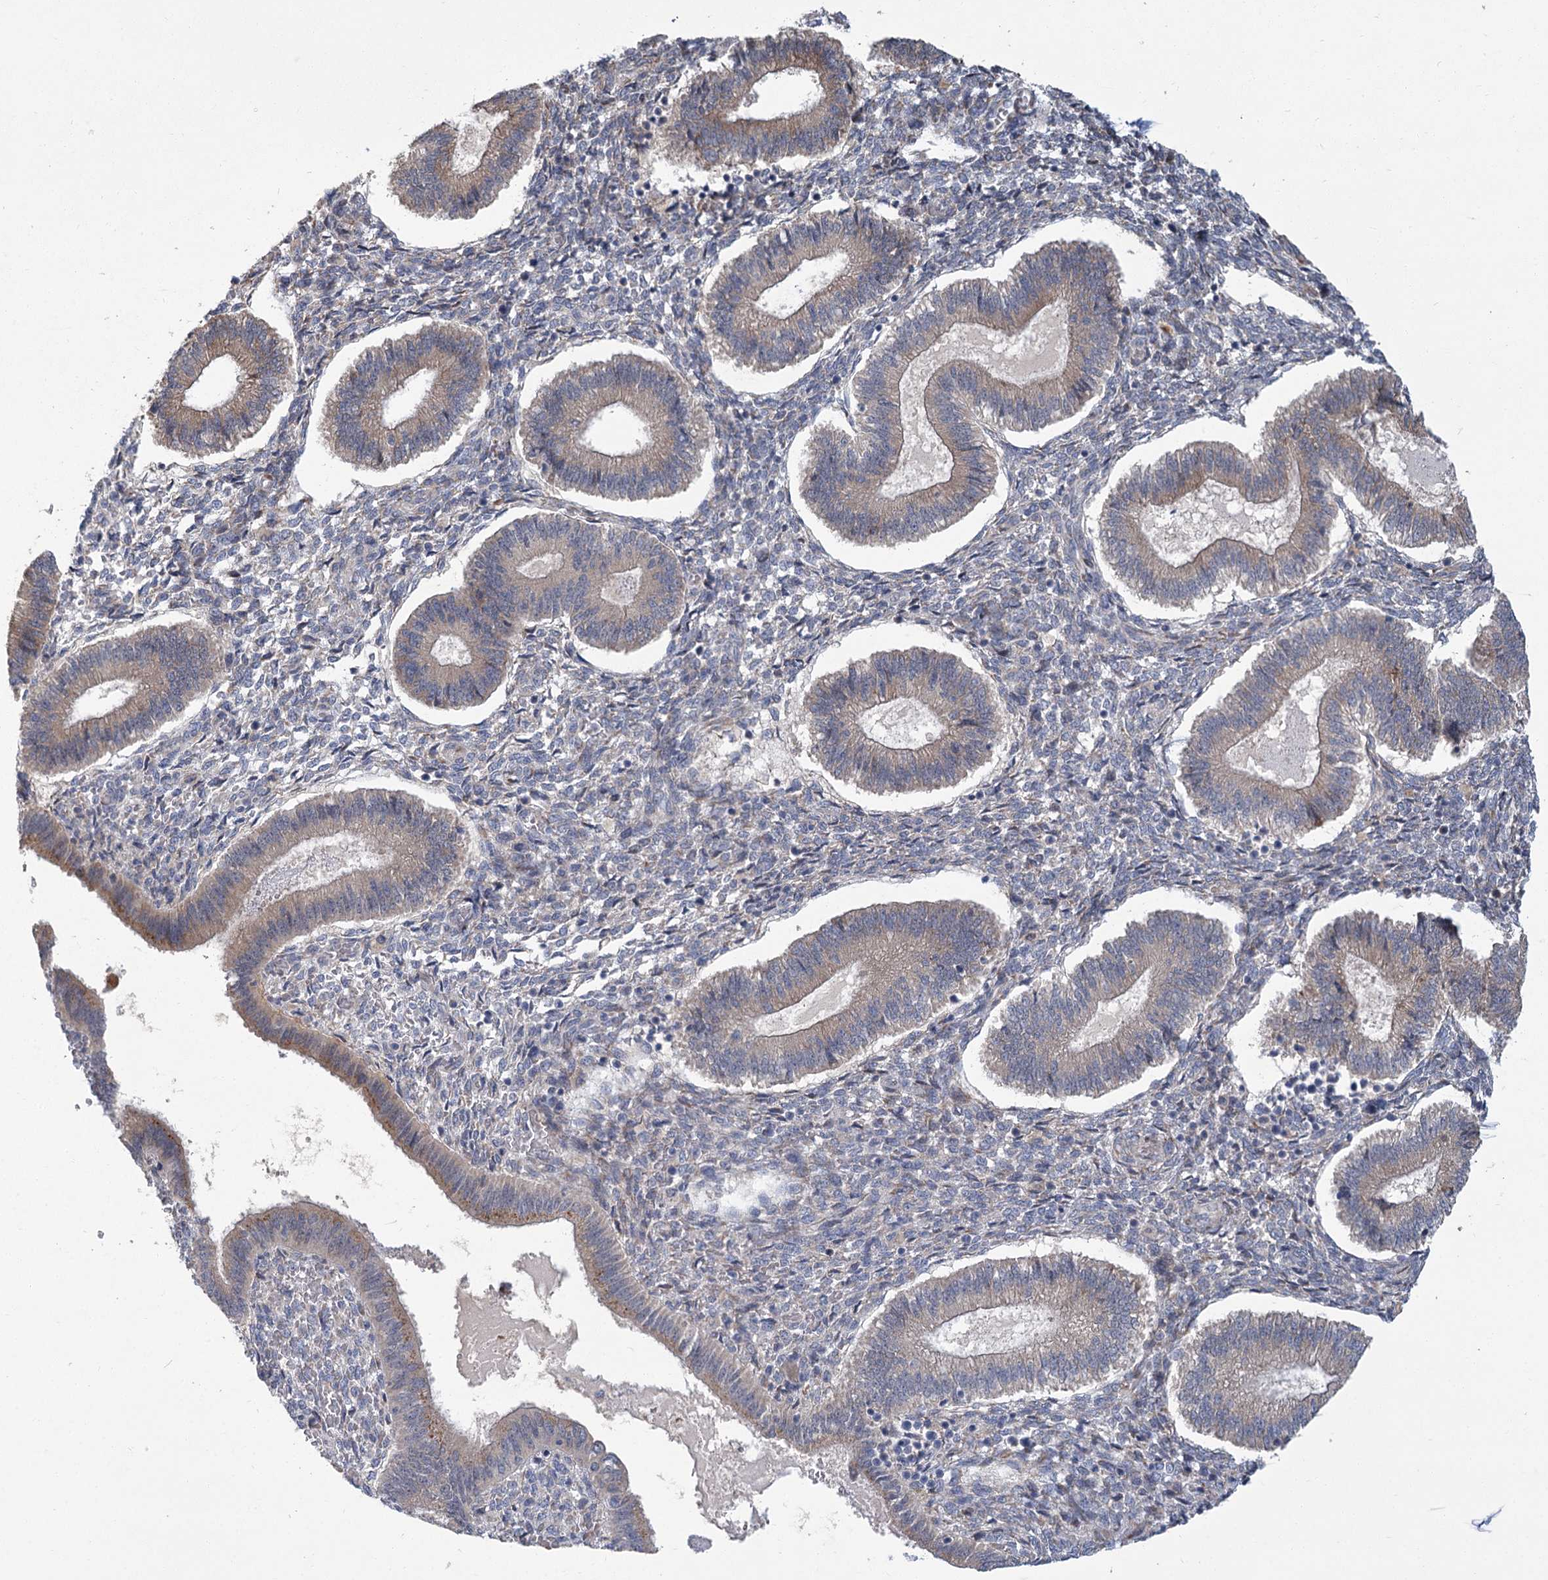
{"staining": {"intensity": "negative", "quantity": "none", "location": "none"}, "tissue": "endometrium", "cell_type": "Cells in endometrial stroma", "image_type": "normal", "snomed": [{"axis": "morphology", "description": "Normal tissue, NOS"}, {"axis": "topography", "description": "Endometrium"}], "caption": "Benign endometrium was stained to show a protein in brown. There is no significant positivity in cells in endometrial stroma. (DAB immunohistochemistry with hematoxylin counter stain).", "gene": "GCNT4", "patient": {"sex": "female", "age": 25}}